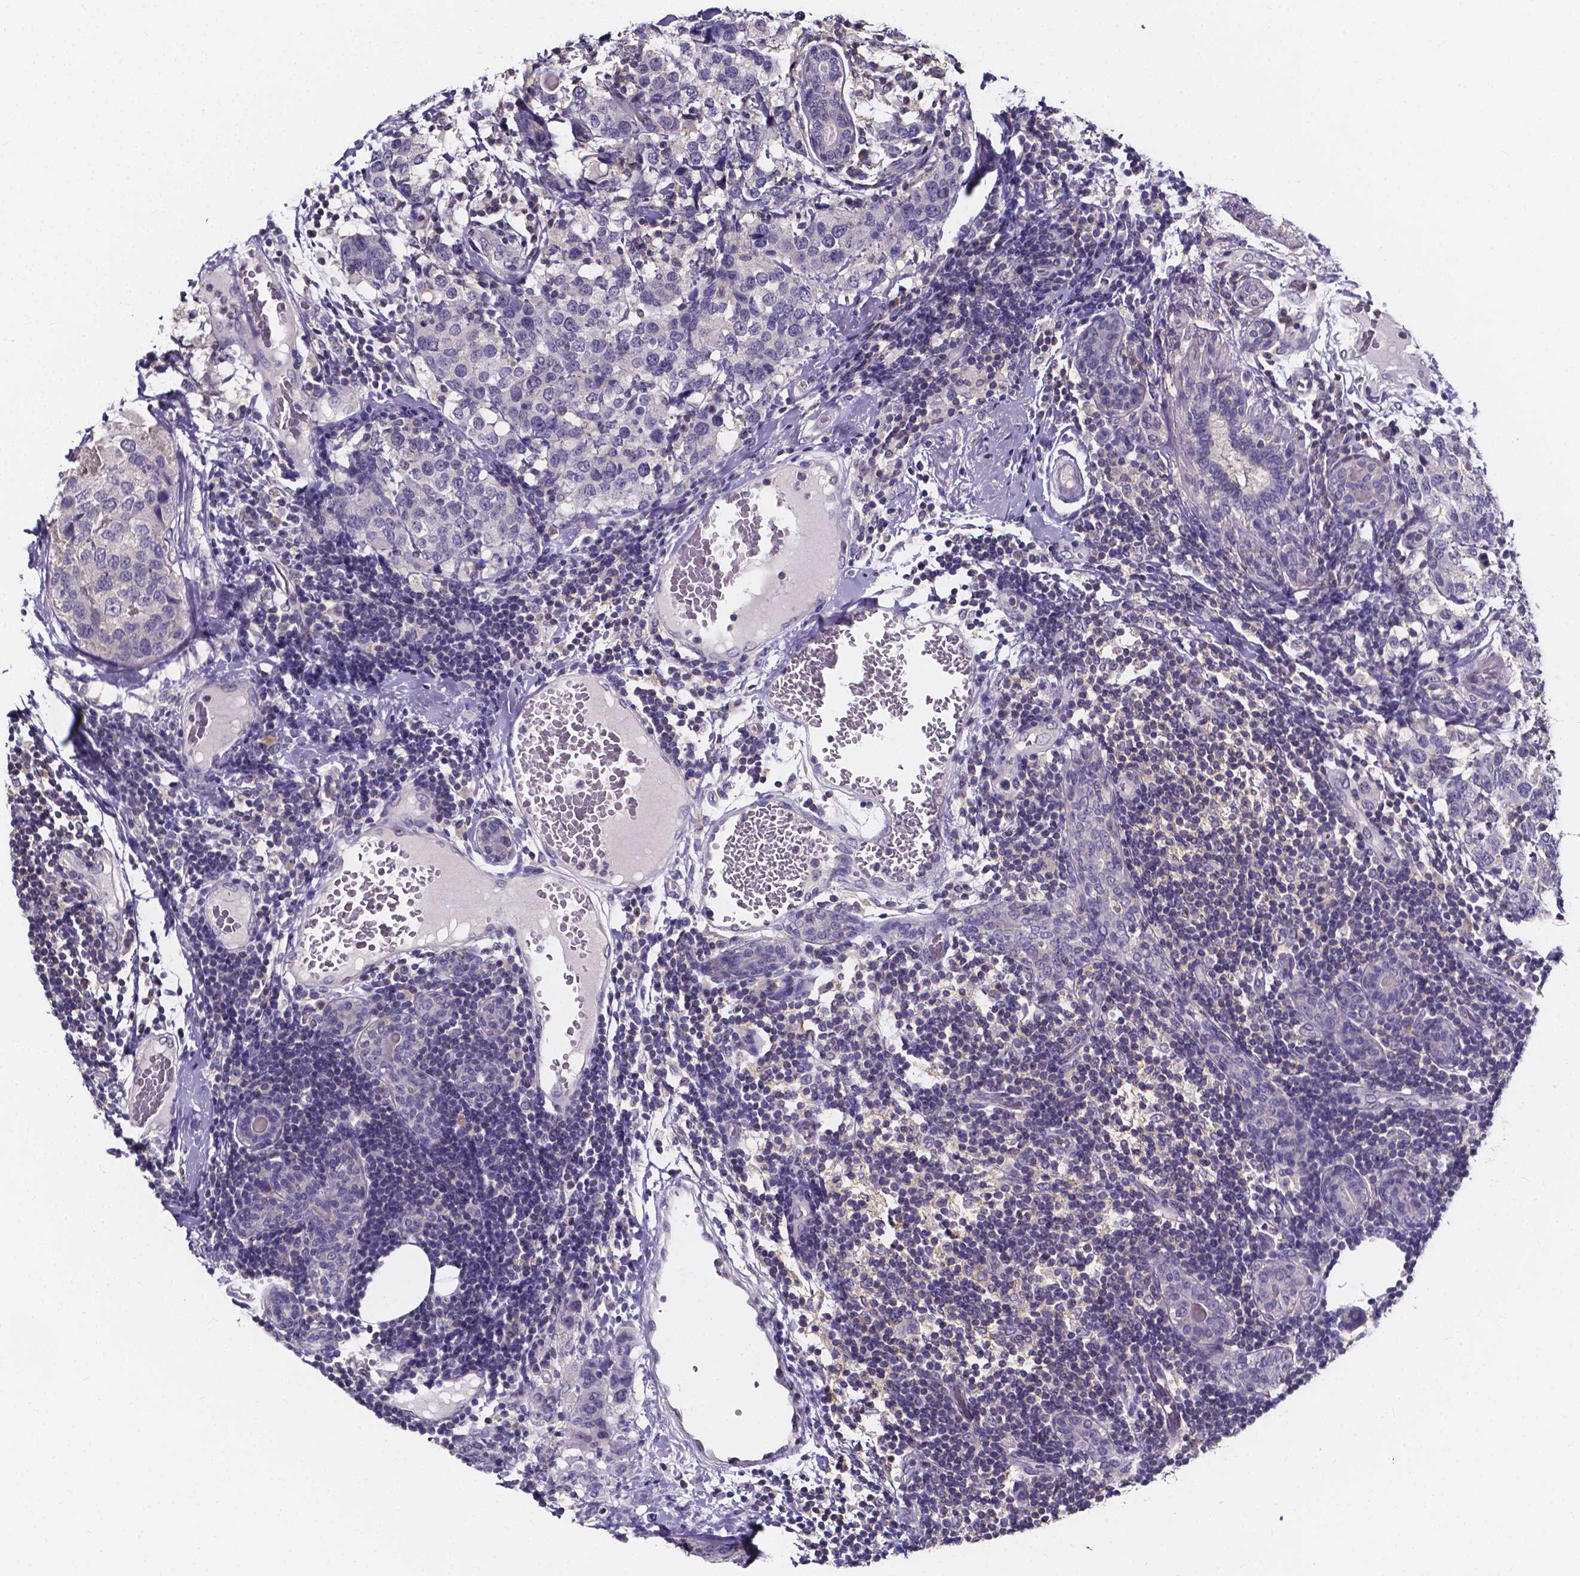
{"staining": {"intensity": "negative", "quantity": "none", "location": "none"}, "tissue": "breast cancer", "cell_type": "Tumor cells", "image_type": "cancer", "snomed": [{"axis": "morphology", "description": "Lobular carcinoma"}, {"axis": "topography", "description": "Breast"}], "caption": "High magnification brightfield microscopy of breast lobular carcinoma stained with DAB (brown) and counterstained with hematoxylin (blue): tumor cells show no significant staining. (DAB (3,3'-diaminobenzidine) immunohistochemistry (IHC) visualized using brightfield microscopy, high magnification).", "gene": "SPOCD1", "patient": {"sex": "female", "age": 59}}